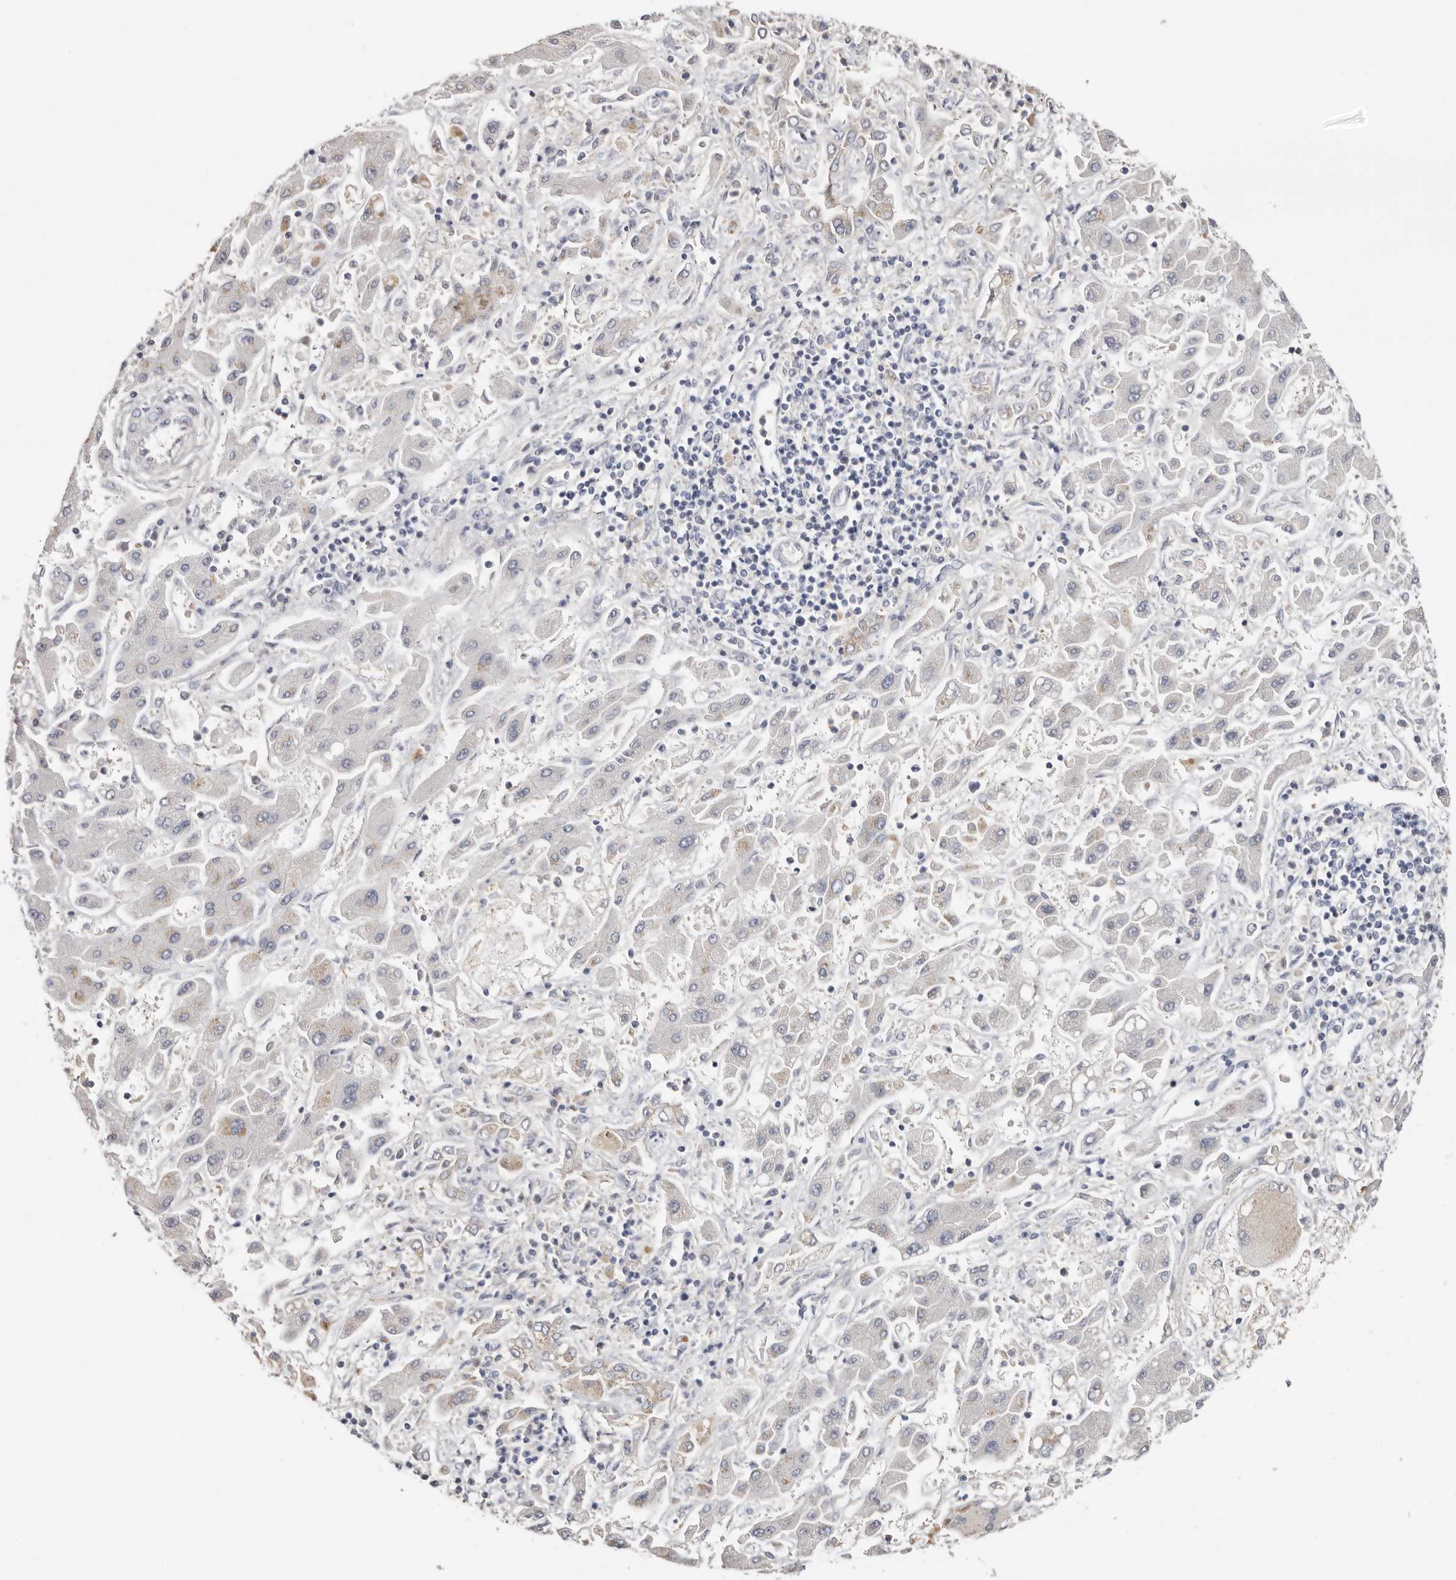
{"staining": {"intensity": "weak", "quantity": "<25%", "location": "cytoplasmic/membranous"}, "tissue": "liver cancer", "cell_type": "Tumor cells", "image_type": "cancer", "snomed": [{"axis": "morphology", "description": "Cholangiocarcinoma"}, {"axis": "topography", "description": "Liver"}], "caption": "Immunohistochemistry (IHC) micrograph of human cholangiocarcinoma (liver) stained for a protein (brown), which shows no staining in tumor cells. (DAB IHC, high magnification).", "gene": "S100A14", "patient": {"sex": "male", "age": 50}}